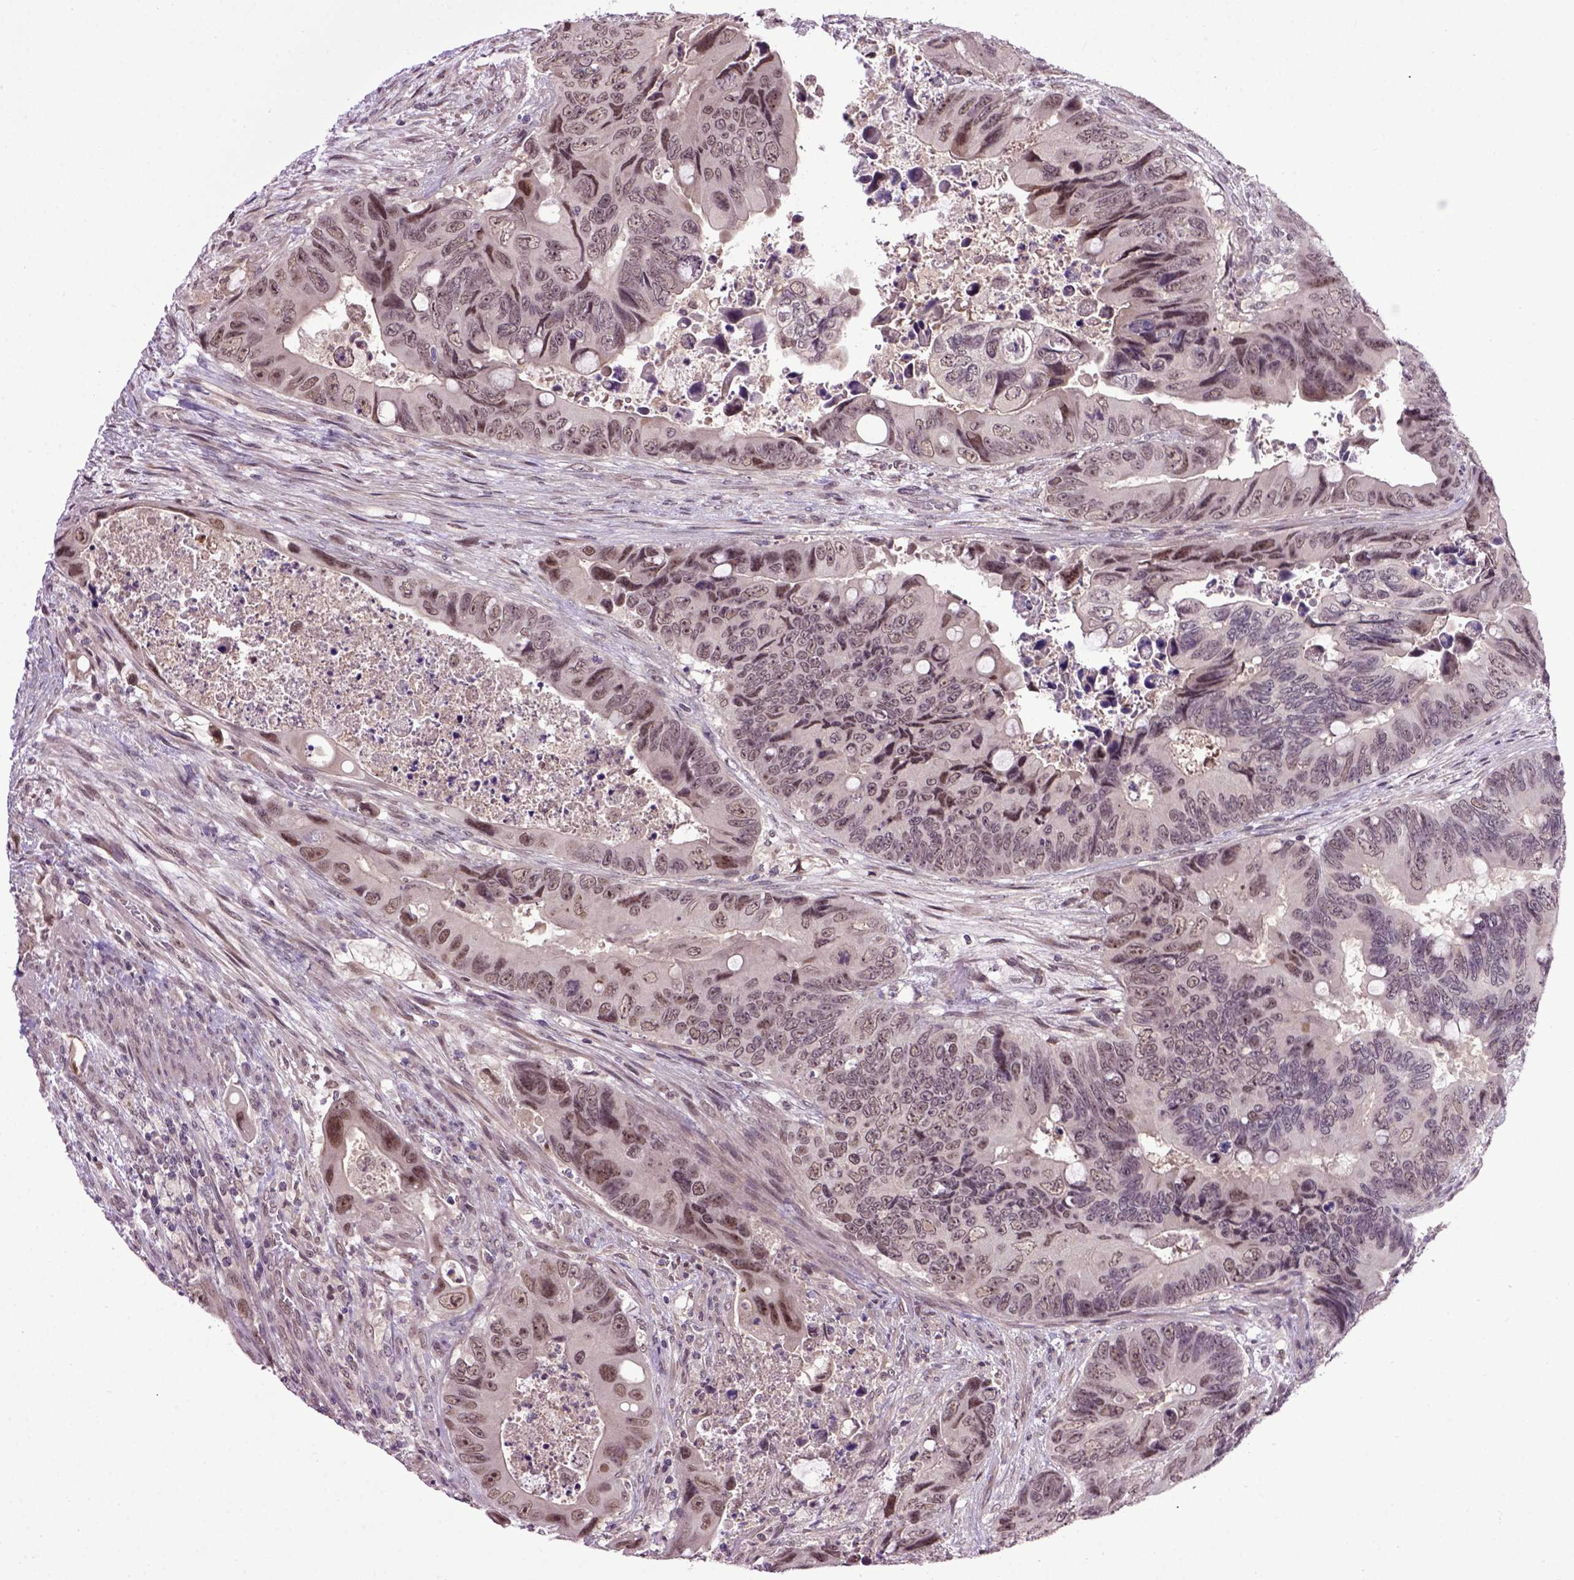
{"staining": {"intensity": "negative", "quantity": "none", "location": "none"}, "tissue": "colorectal cancer", "cell_type": "Tumor cells", "image_type": "cancer", "snomed": [{"axis": "morphology", "description": "Adenocarcinoma, NOS"}, {"axis": "topography", "description": "Rectum"}], "caption": "Tumor cells show no significant positivity in colorectal adenocarcinoma. (Immunohistochemistry (ihc), brightfield microscopy, high magnification).", "gene": "RAB43", "patient": {"sex": "male", "age": 63}}